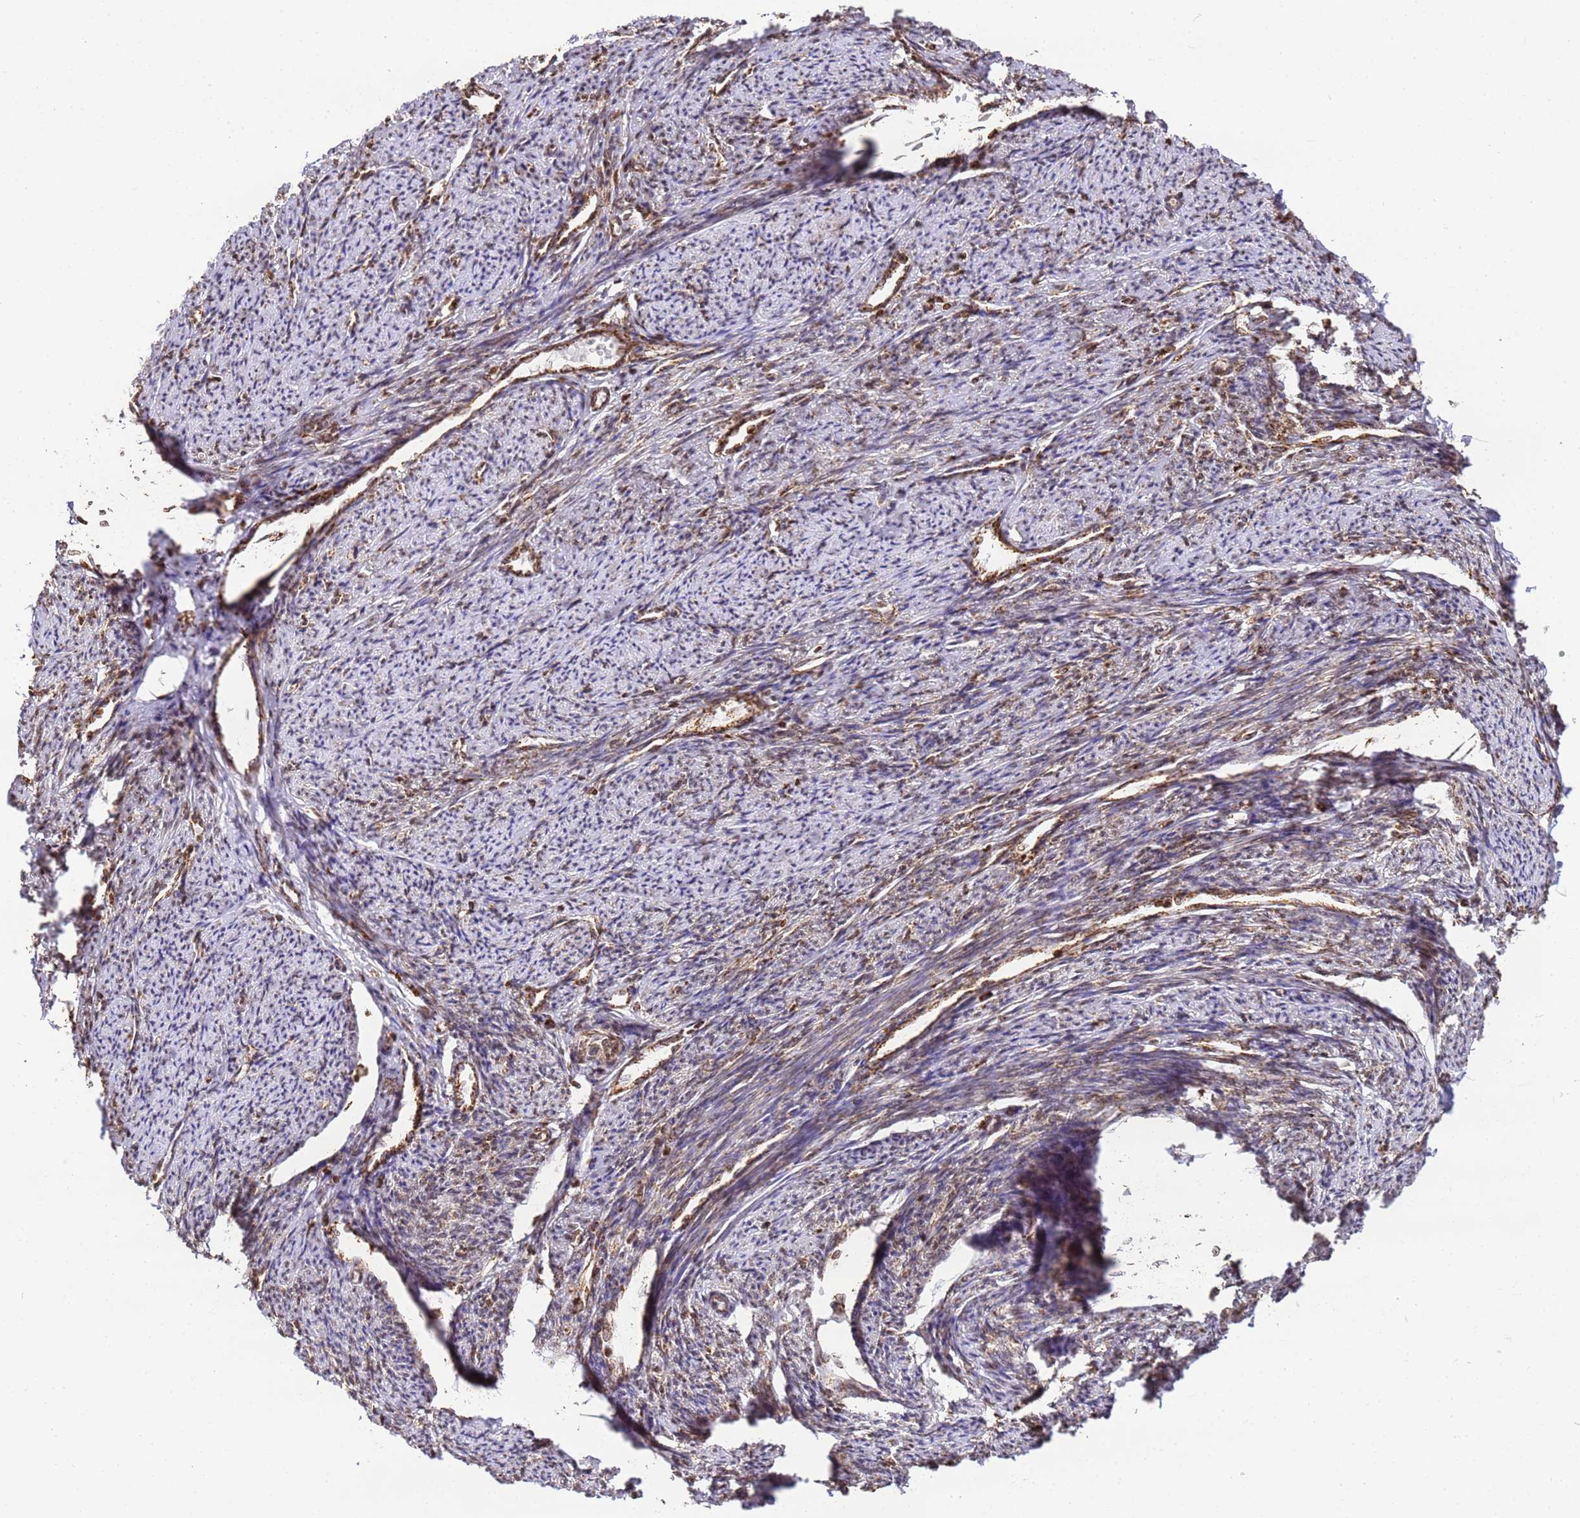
{"staining": {"intensity": "moderate", "quantity": "25%-75%", "location": "cytoplasmic/membranous,nuclear"}, "tissue": "smooth muscle", "cell_type": "Smooth muscle cells", "image_type": "normal", "snomed": [{"axis": "morphology", "description": "Normal tissue, NOS"}, {"axis": "topography", "description": "Smooth muscle"}, {"axis": "topography", "description": "Uterus"}], "caption": "Protein staining of normal smooth muscle exhibits moderate cytoplasmic/membranous,nuclear staining in approximately 25%-75% of smooth muscle cells.", "gene": "HSPE1", "patient": {"sex": "female", "age": 59}}